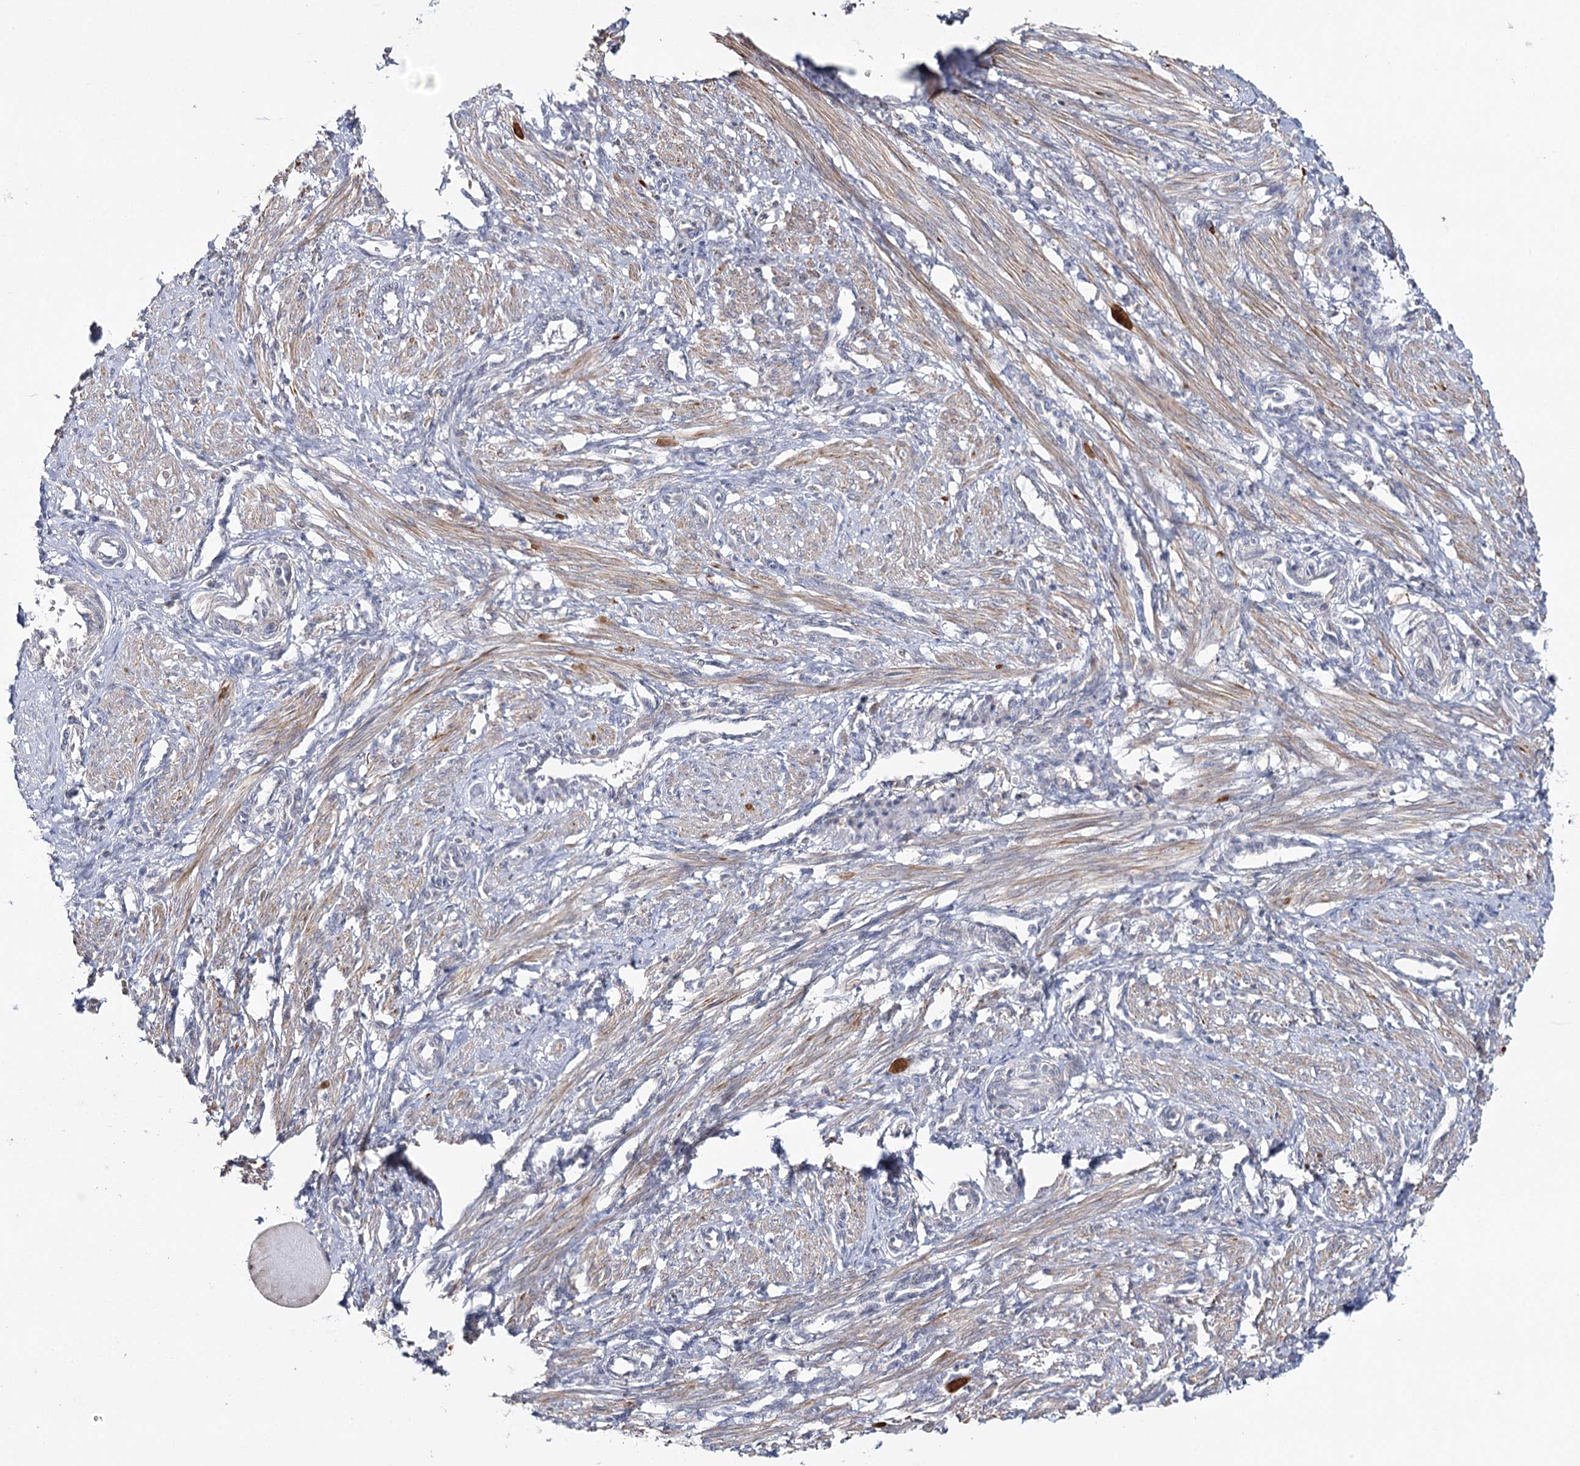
{"staining": {"intensity": "moderate", "quantity": "25%-75%", "location": "cytoplasmic/membranous"}, "tissue": "smooth muscle", "cell_type": "Smooth muscle cells", "image_type": "normal", "snomed": [{"axis": "morphology", "description": "Normal tissue, NOS"}, {"axis": "topography", "description": "Endometrium"}], "caption": "About 25%-75% of smooth muscle cells in unremarkable smooth muscle demonstrate moderate cytoplasmic/membranous protein positivity as visualized by brown immunohistochemical staining.", "gene": "ZC3H8", "patient": {"sex": "female", "age": 33}}